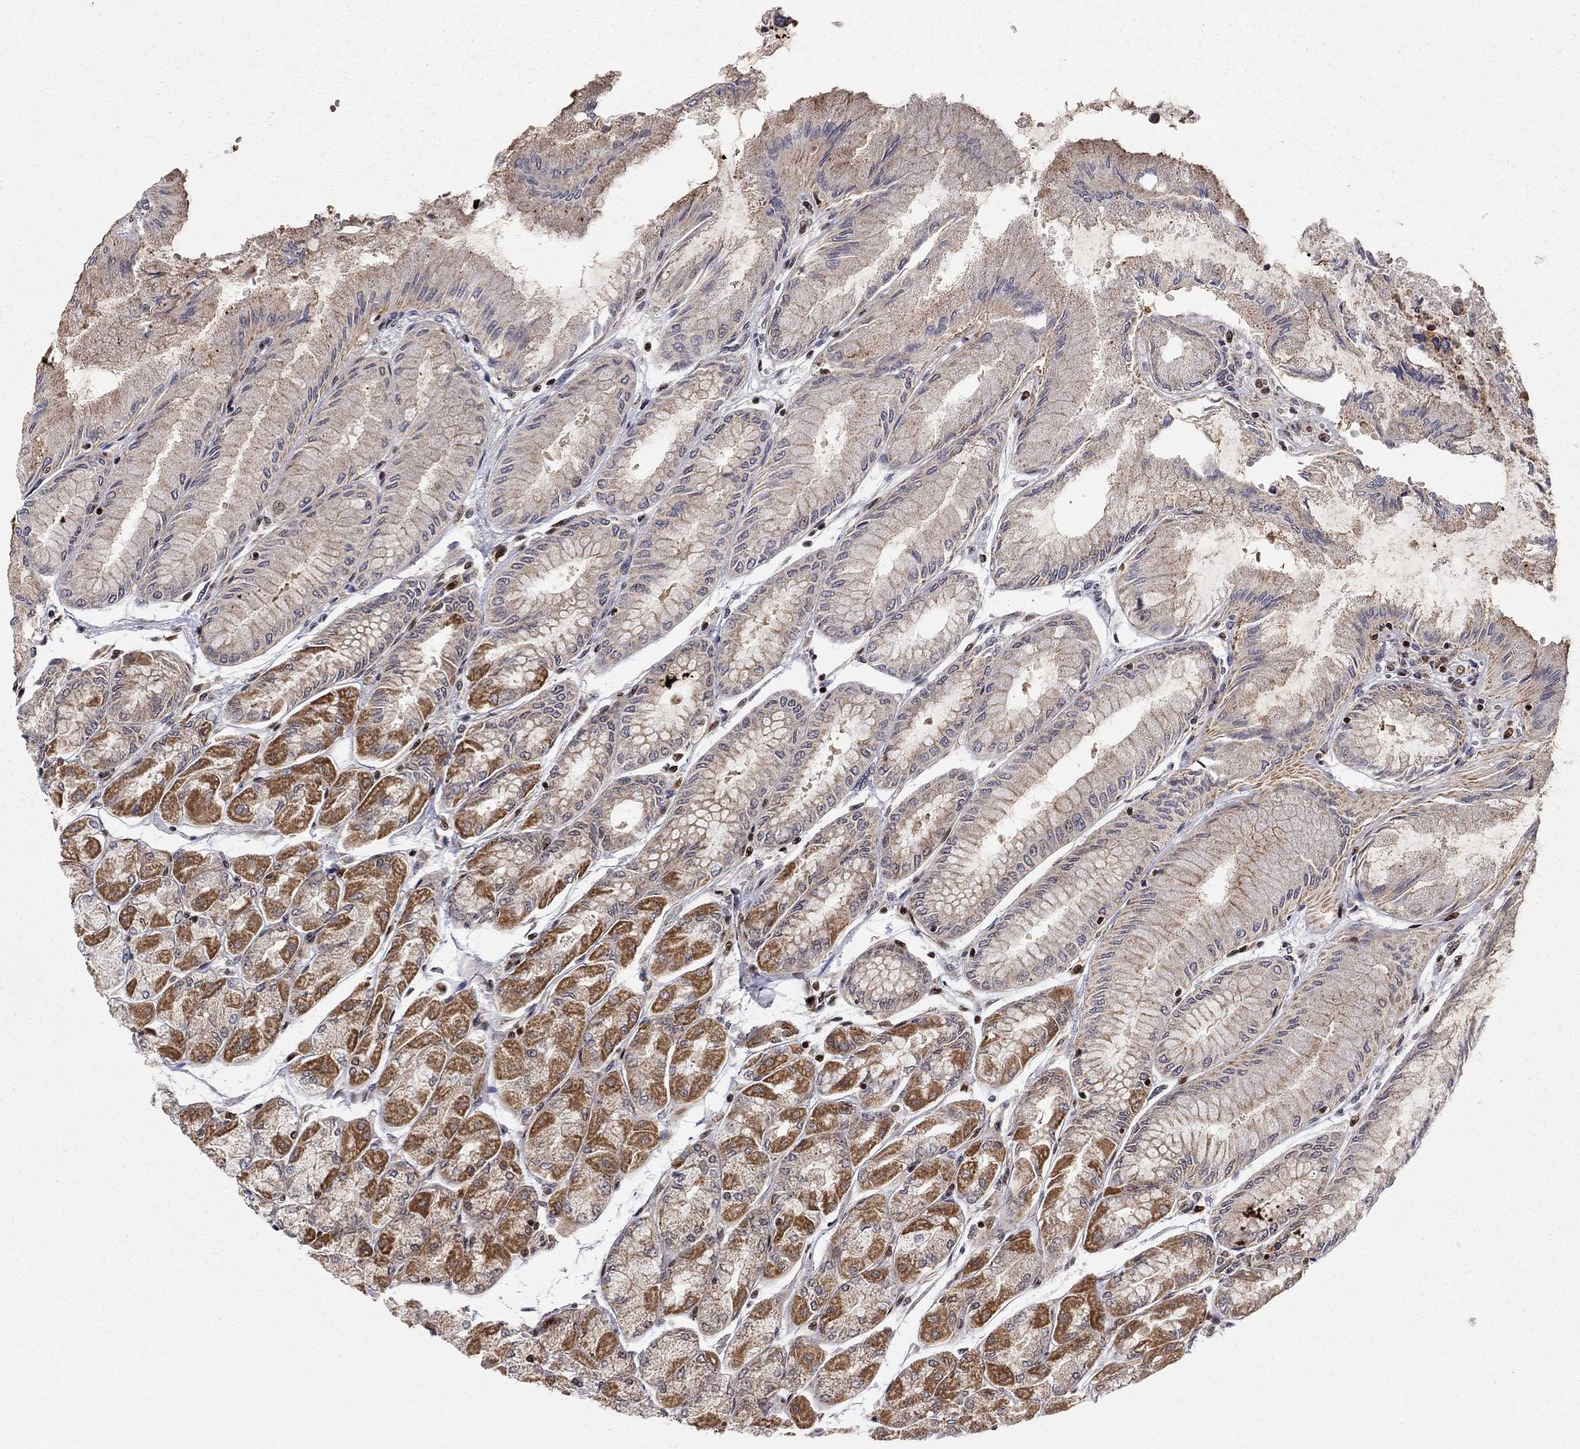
{"staining": {"intensity": "strong", "quantity": "25%-75%", "location": "cytoplasmic/membranous,nuclear"}, "tissue": "stomach", "cell_type": "Glandular cells", "image_type": "normal", "snomed": [{"axis": "morphology", "description": "Normal tissue, NOS"}, {"axis": "topography", "description": "Stomach, upper"}], "caption": "Stomach stained with DAB (3,3'-diaminobenzidine) immunohistochemistry displays high levels of strong cytoplasmic/membranous,nuclear staining in approximately 25%-75% of glandular cells.", "gene": "ELOB", "patient": {"sex": "male", "age": 60}}